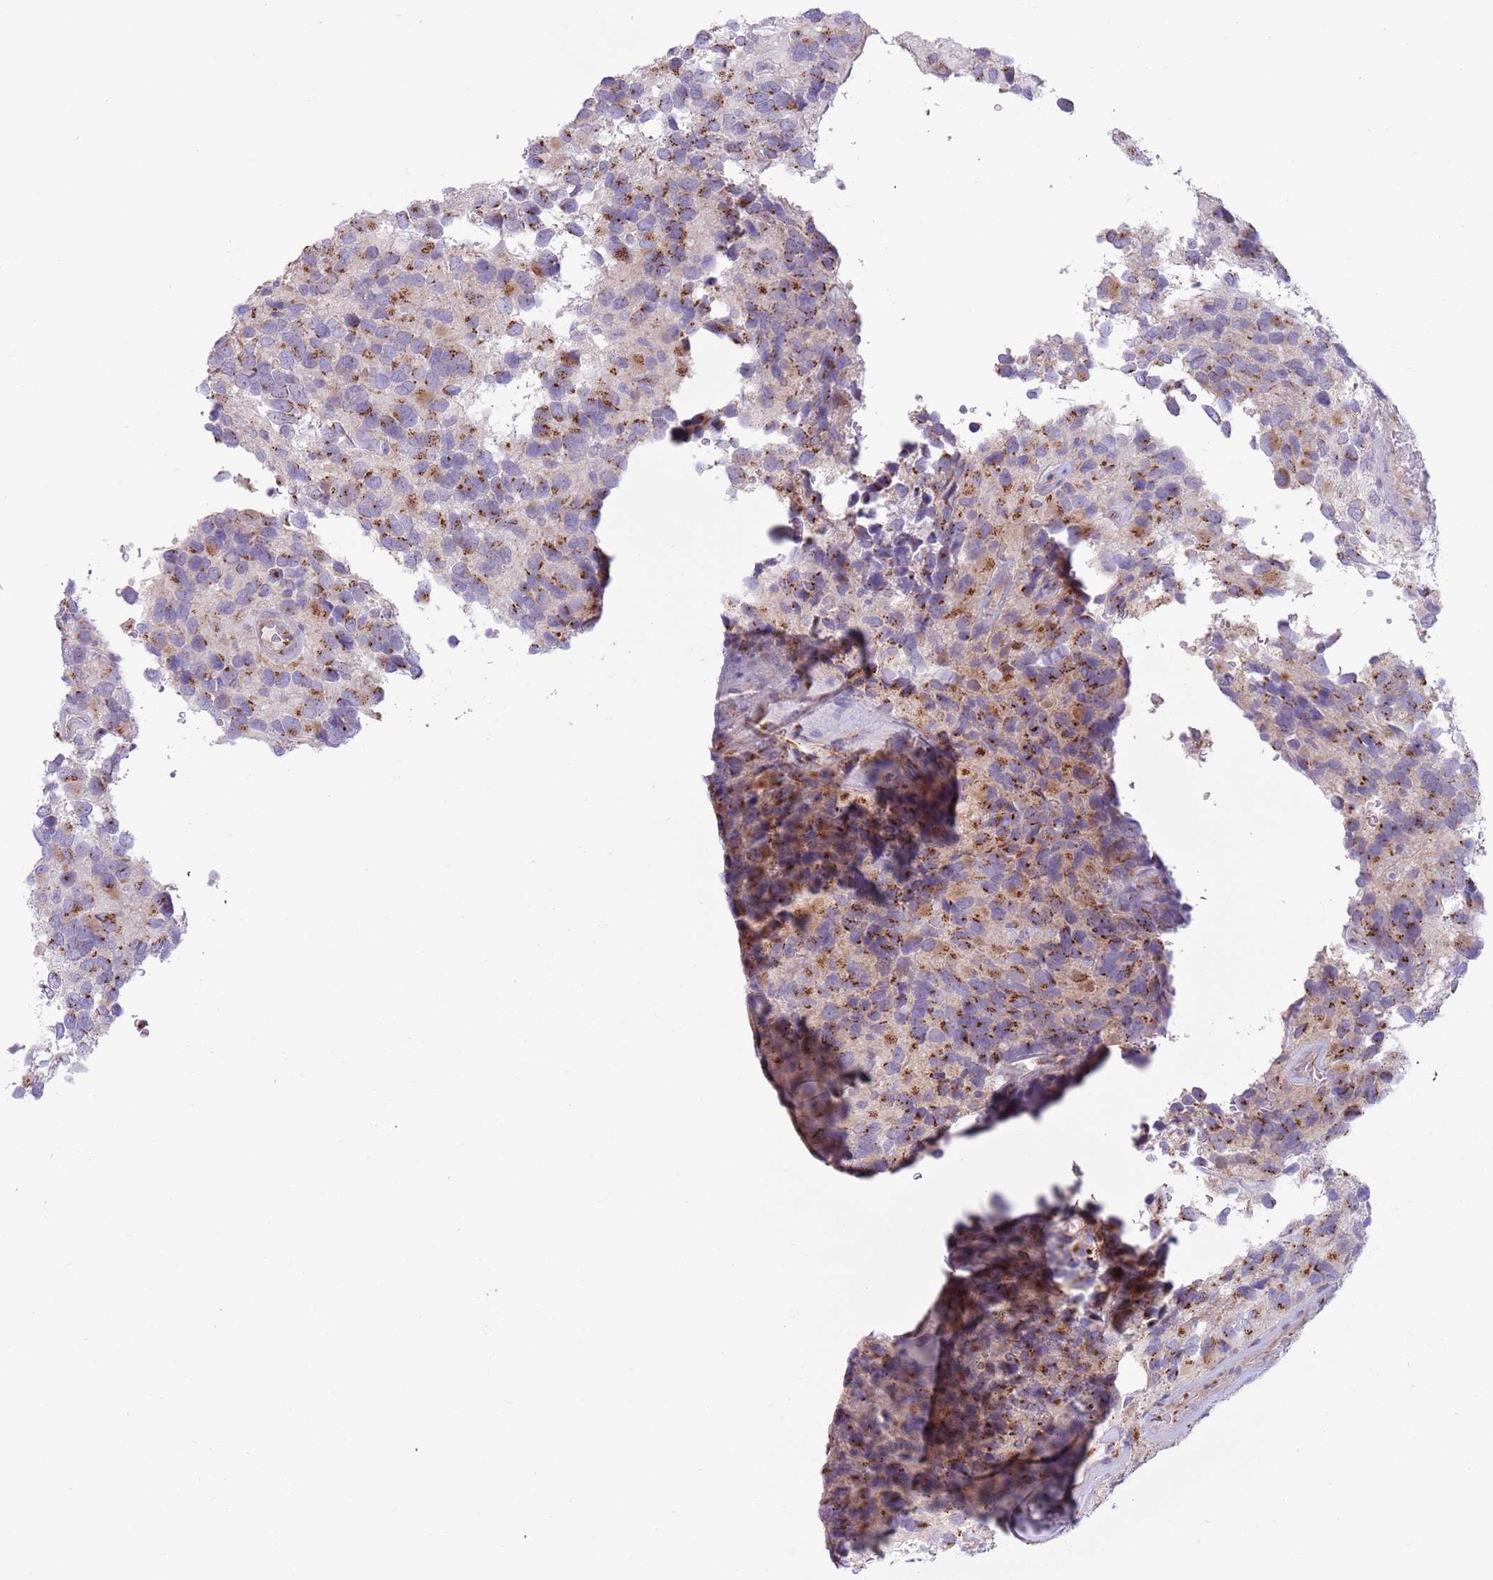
{"staining": {"intensity": "moderate", "quantity": ">75%", "location": "cytoplasmic/membranous"}, "tissue": "glioma", "cell_type": "Tumor cells", "image_type": "cancer", "snomed": [{"axis": "morphology", "description": "Glioma, malignant, High grade"}, {"axis": "topography", "description": "Brain"}], "caption": "Tumor cells exhibit medium levels of moderate cytoplasmic/membranous positivity in approximately >75% of cells in human glioma. (brown staining indicates protein expression, while blue staining denotes nuclei).", "gene": "C20orf96", "patient": {"sex": "male", "age": 77}}